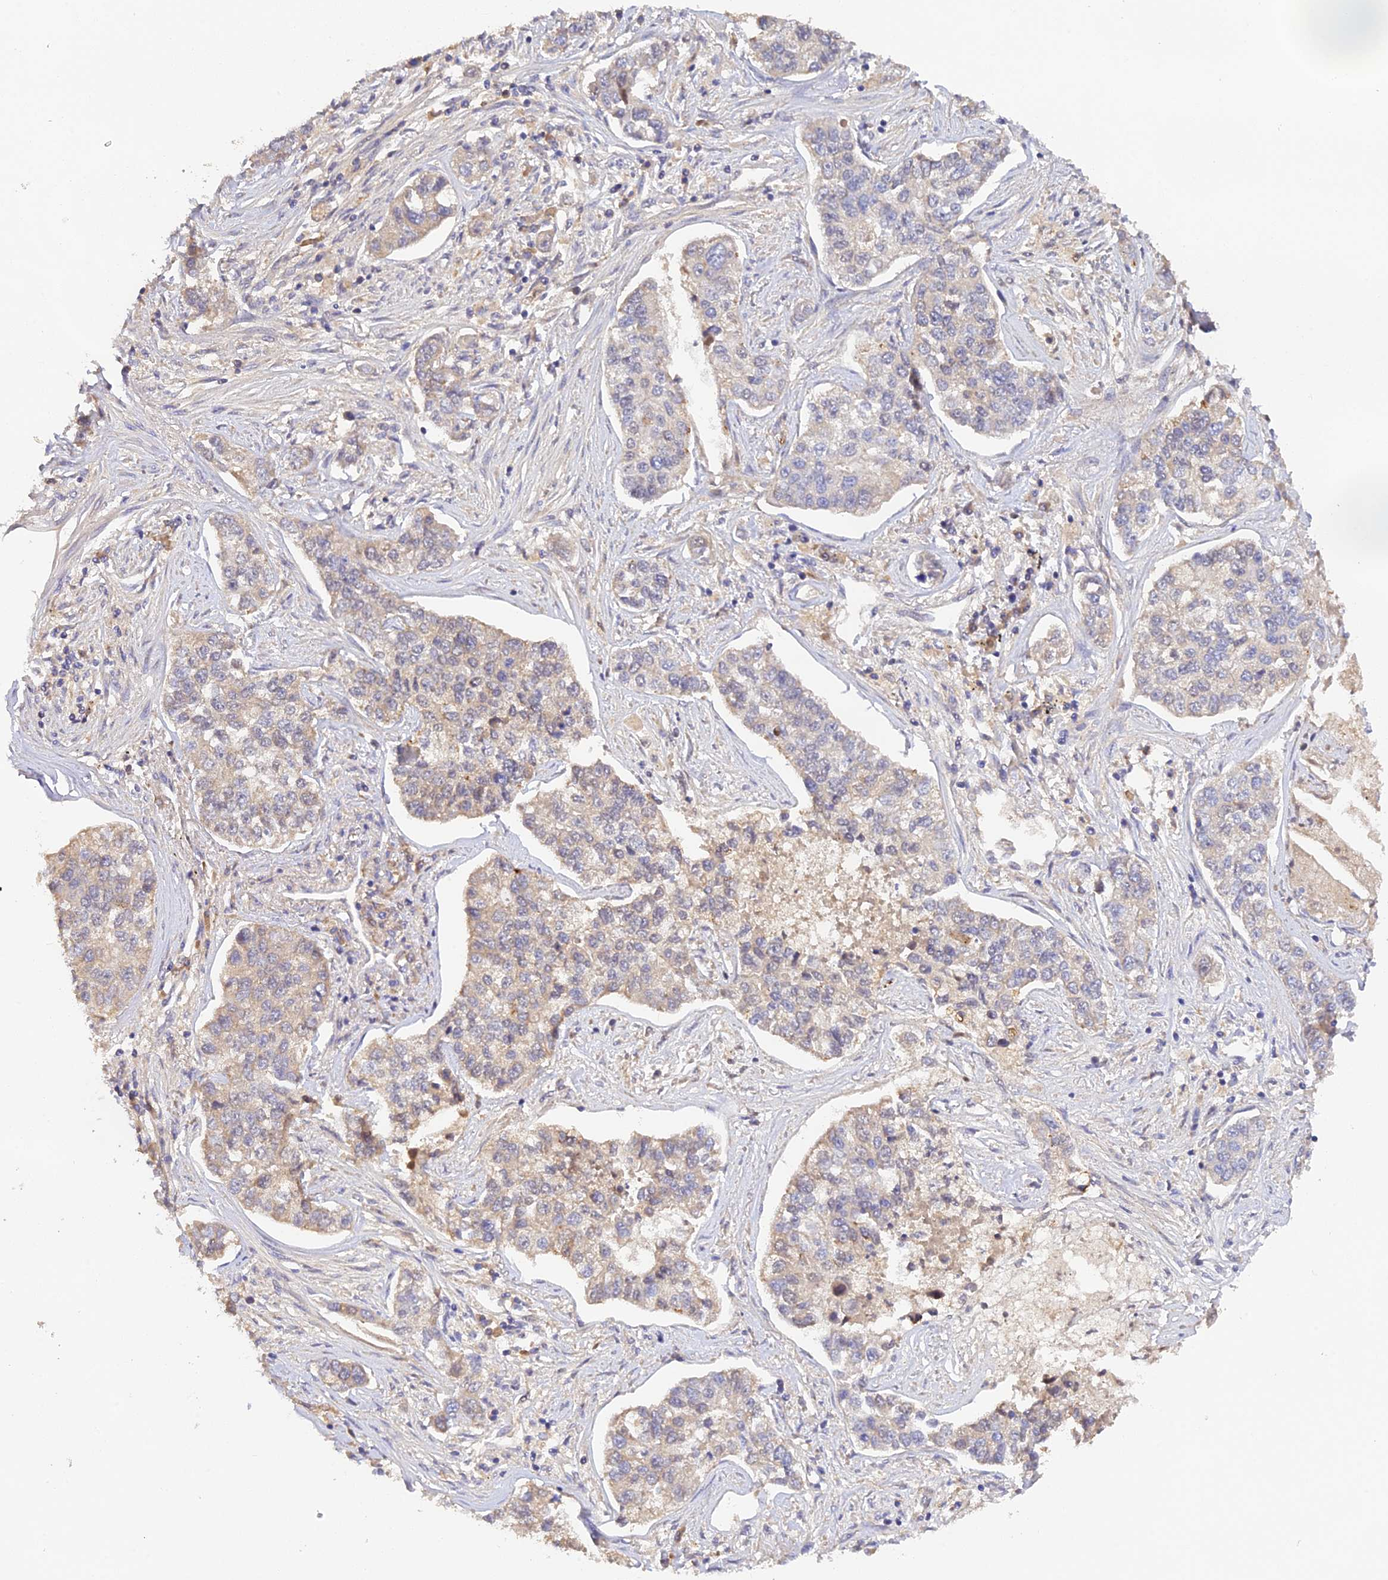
{"staining": {"intensity": "negative", "quantity": "none", "location": "none"}, "tissue": "lung cancer", "cell_type": "Tumor cells", "image_type": "cancer", "snomed": [{"axis": "morphology", "description": "Adenocarcinoma, NOS"}, {"axis": "topography", "description": "Lung"}], "caption": "An immunohistochemistry (IHC) photomicrograph of lung adenocarcinoma is shown. There is no staining in tumor cells of lung adenocarcinoma. (Immunohistochemistry (ihc), brightfield microscopy, high magnification).", "gene": "ZNF436", "patient": {"sex": "male", "age": 49}}